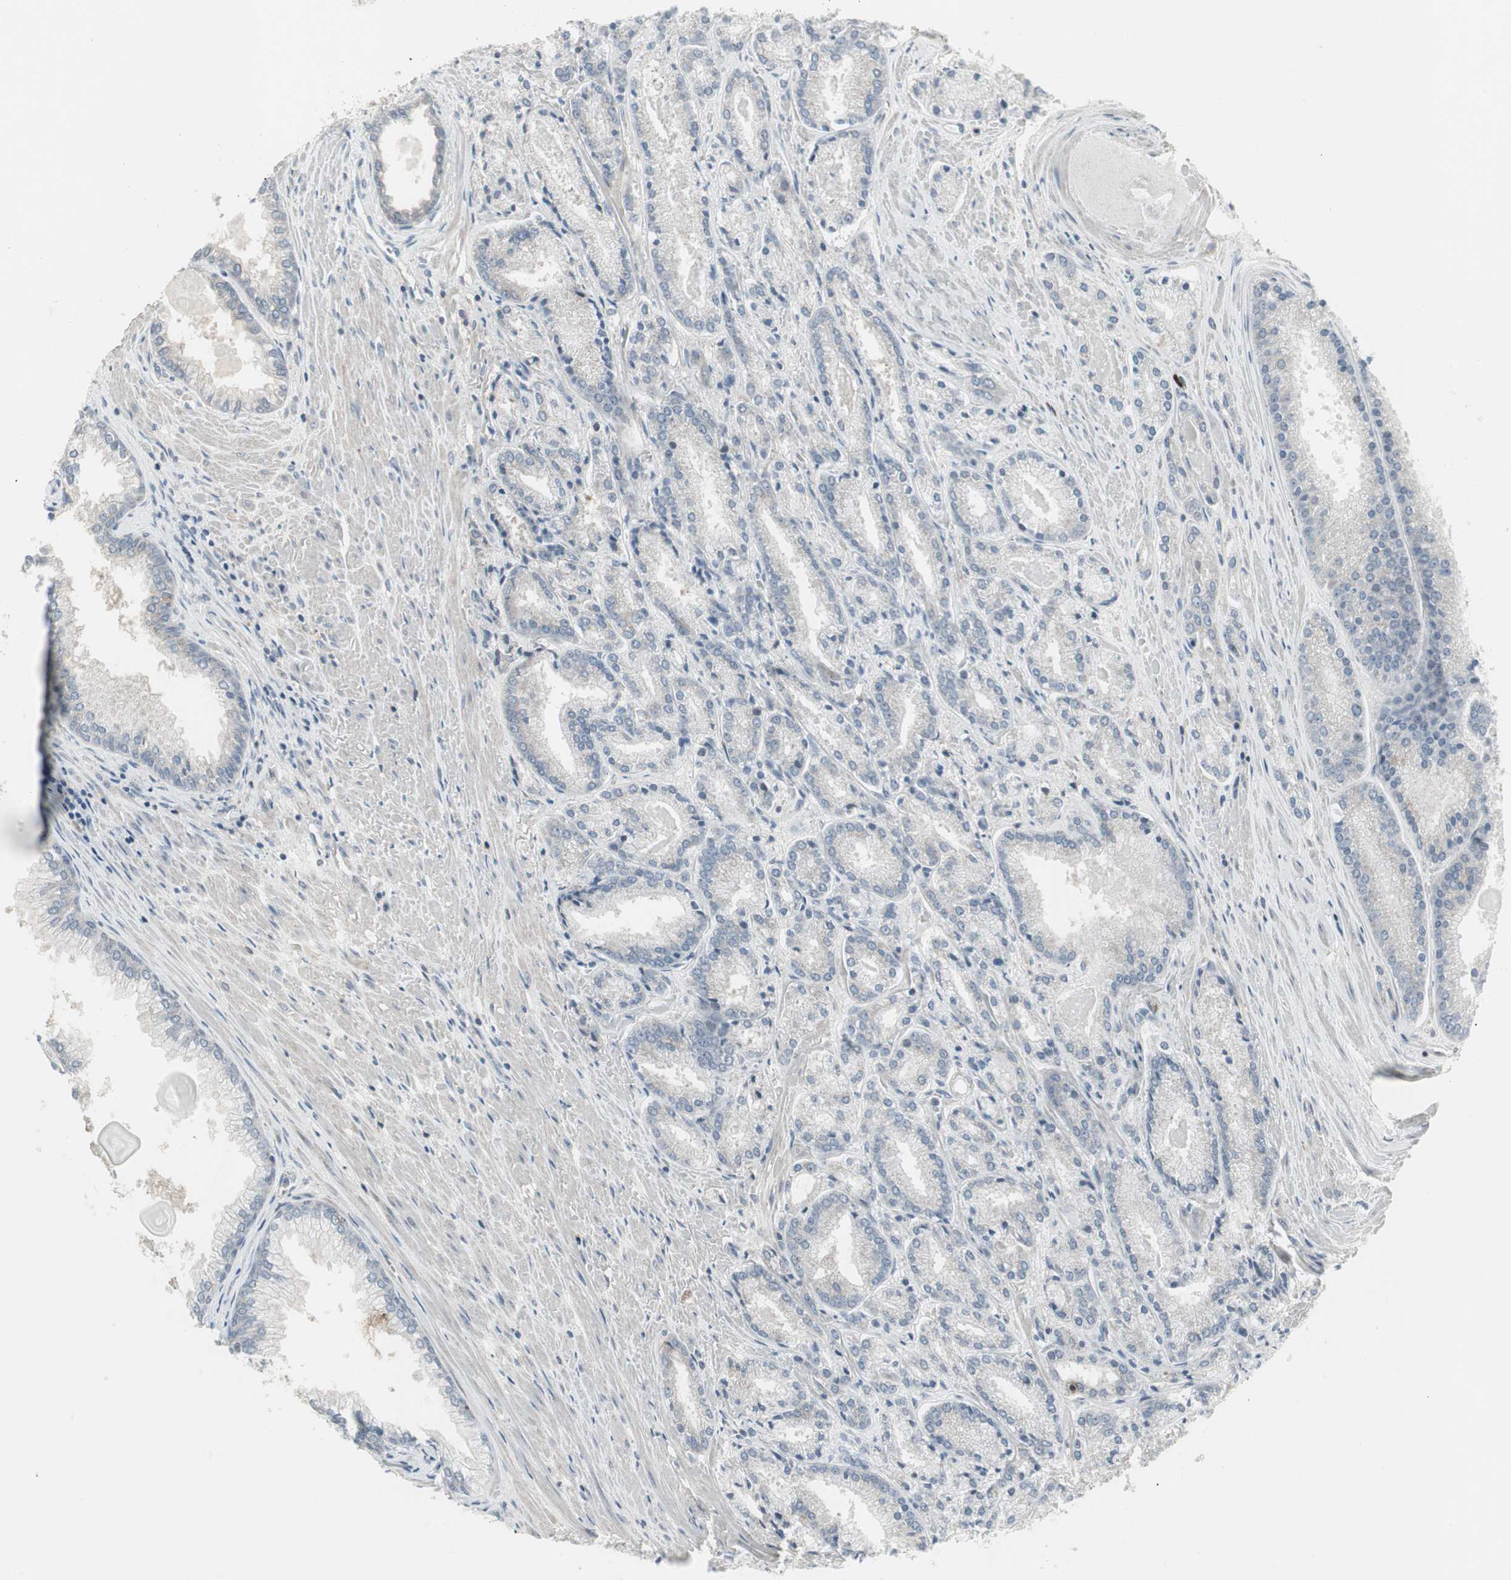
{"staining": {"intensity": "negative", "quantity": "none", "location": "none"}, "tissue": "prostate cancer", "cell_type": "Tumor cells", "image_type": "cancer", "snomed": [{"axis": "morphology", "description": "Adenocarcinoma, Low grade"}, {"axis": "topography", "description": "Prostate"}], "caption": "An immunohistochemistry (IHC) histopathology image of prostate low-grade adenocarcinoma is shown. There is no staining in tumor cells of prostate low-grade adenocarcinoma. (Brightfield microscopy of DAB IHC at high magnification).", "gene": "ZSCAN32", "patient": {"sex": "male", "age": 59}}